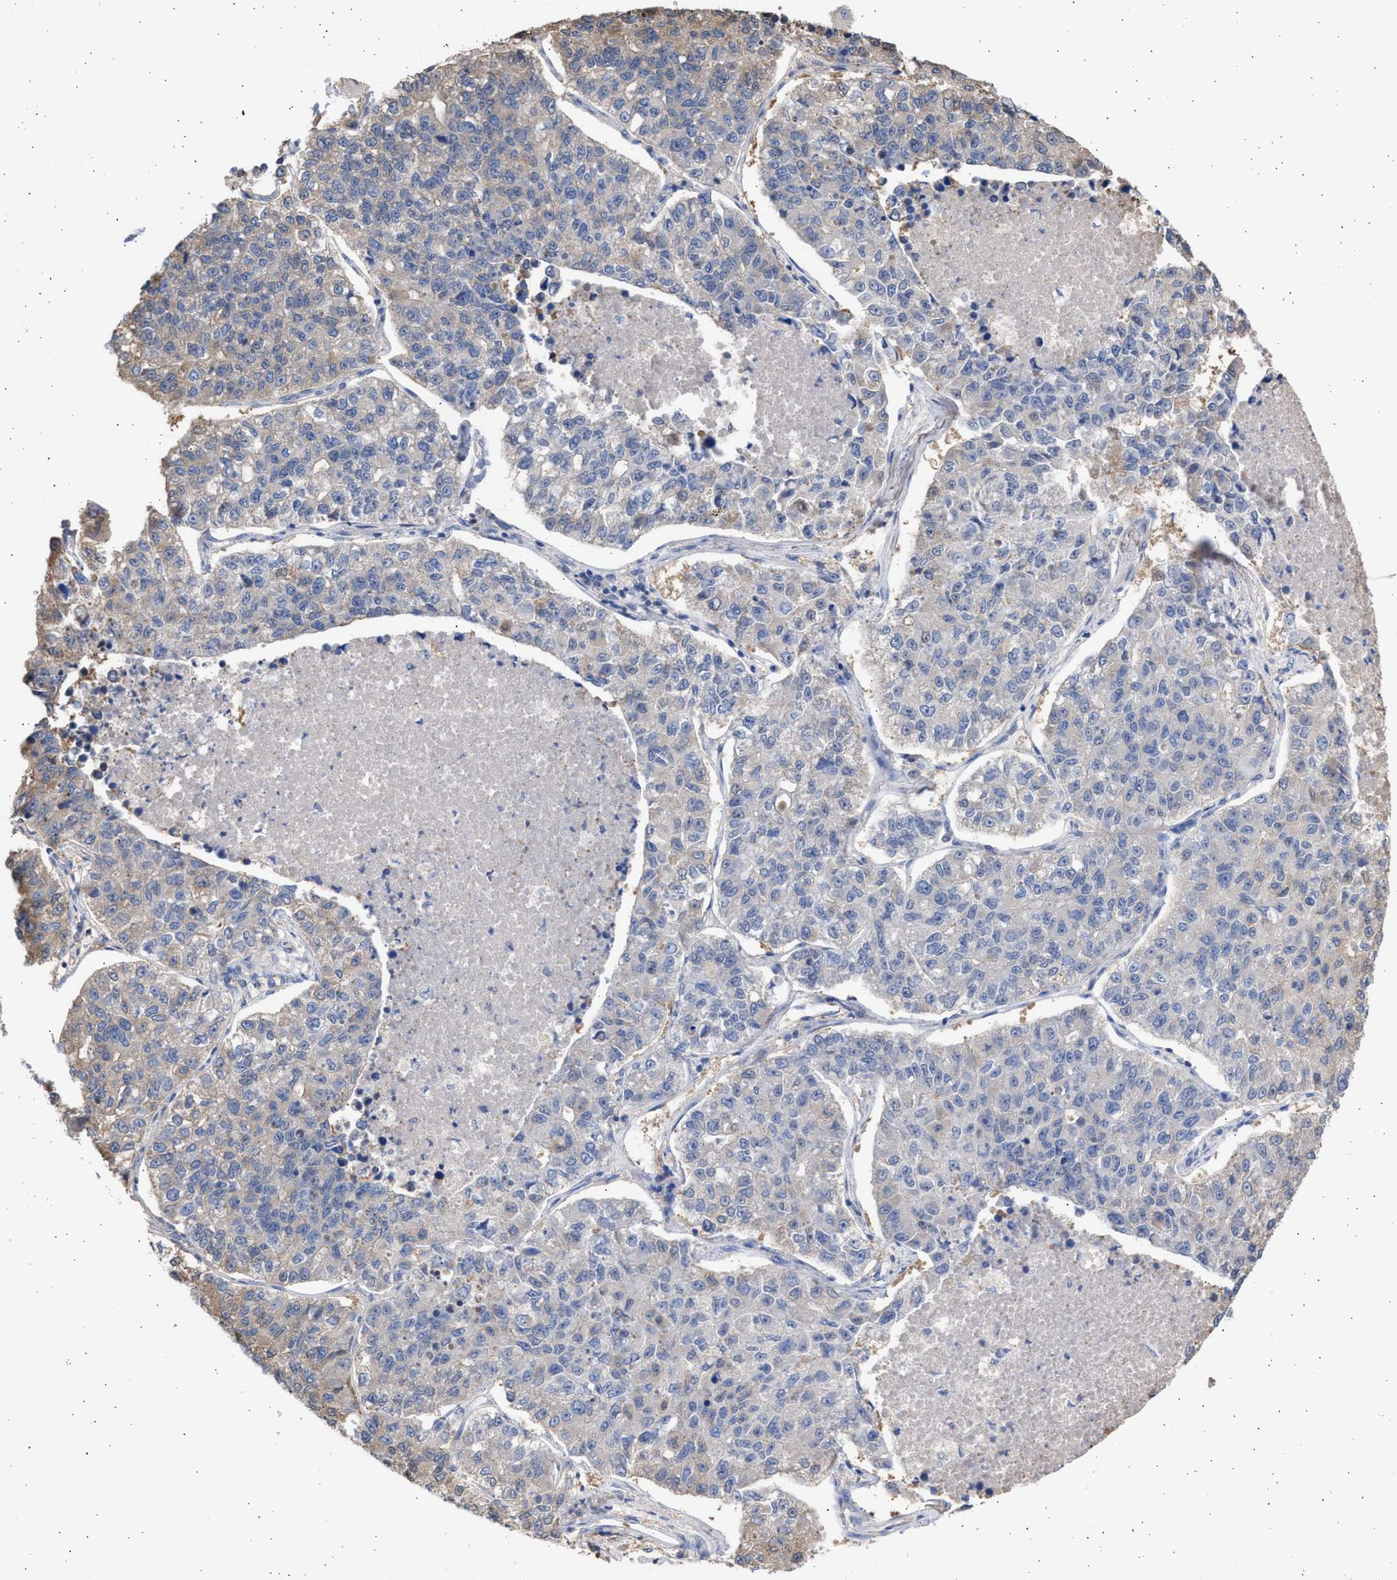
{"staining": {"intensity": "weak", "quantity": "<25%", "location": "cytoplasmic/membranous"}, "tissue": "lung cancer", "cell_type": "Tumor cells", "image_type": "cancer", "snomed": [{"axis": "morphology", "description": "Adenocarcinoma, NOS"}, {"axis": "topography", "description": "Lung"}], "caption": "DAB immunohistochemical staining of human lung cancer exhibits no significant positivity in tumor cells.", "gene": "ALDOC", "patient": {"sex": "male", "age": 49}}